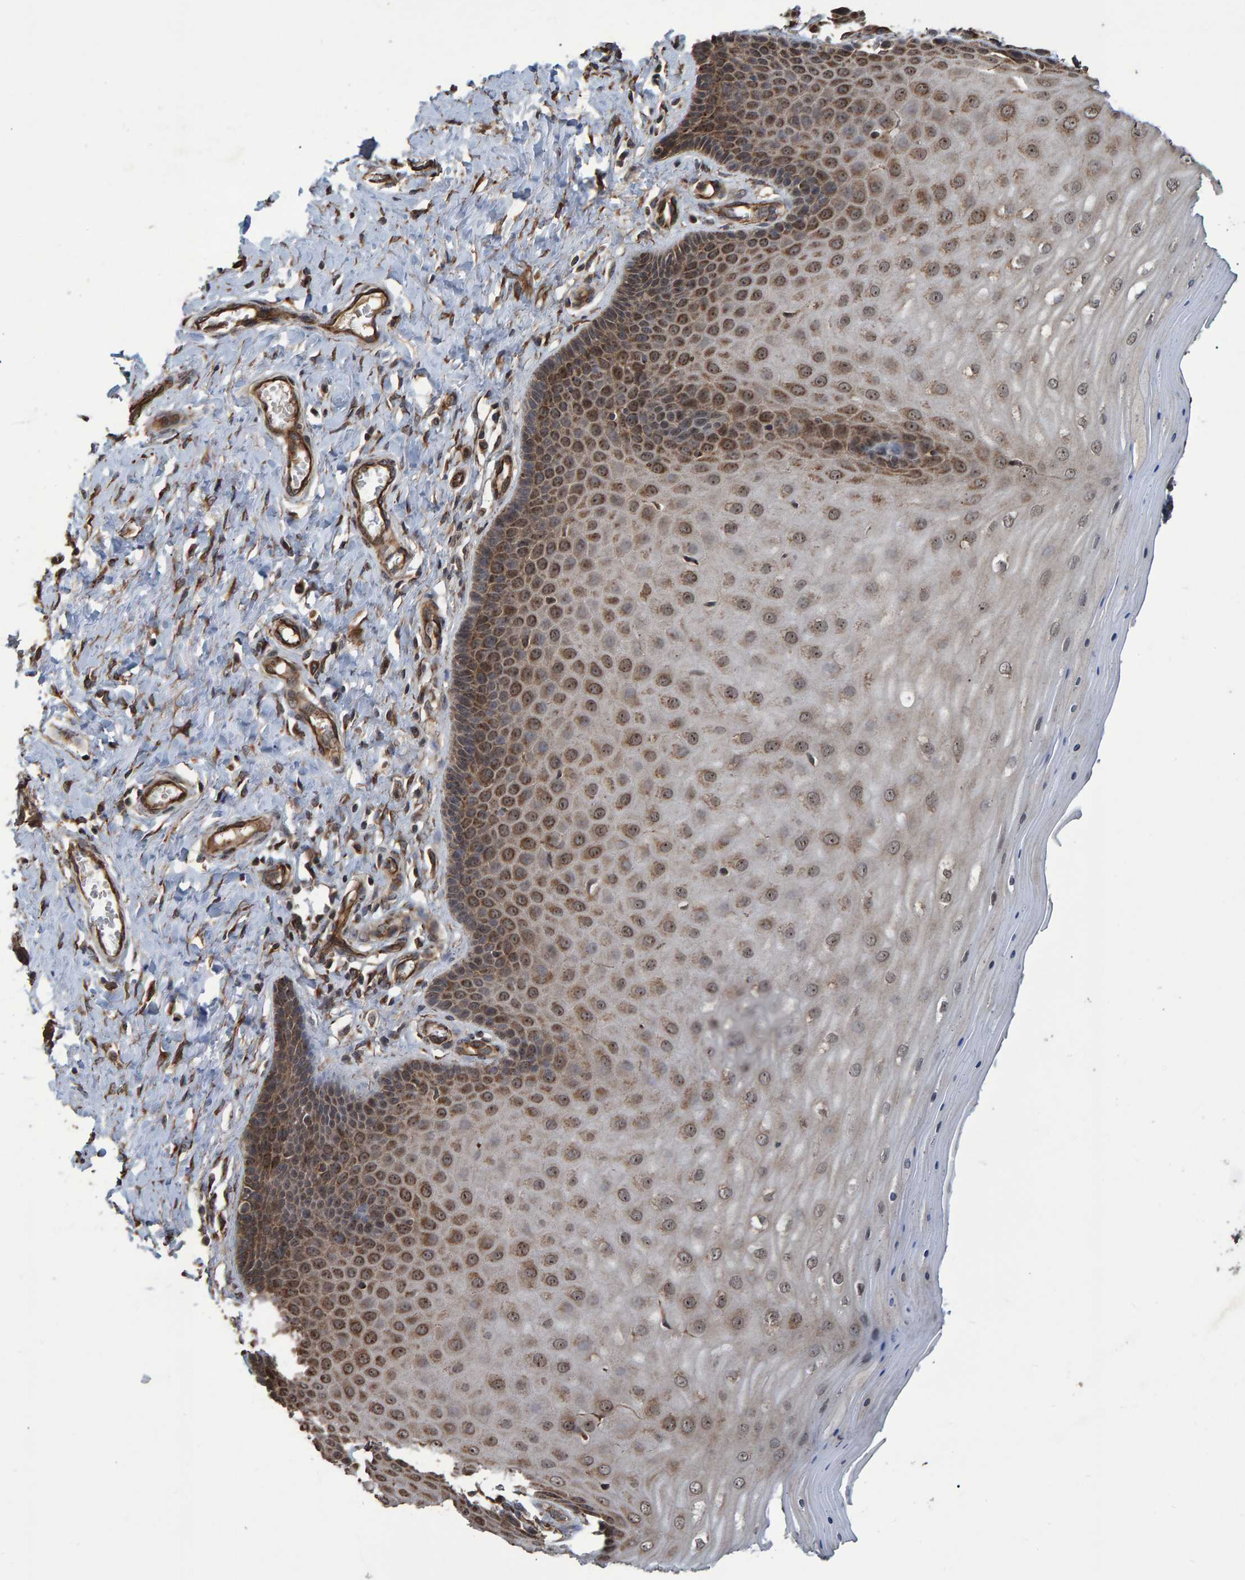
{"staining": {"intensity": "strong", "quantity": ">75%", "location": "cytoplasmic/membranous,nuclear"}, "tissue": "cervix", "cell_type": "Glandular cells", "image_type": "normal", "snomed": [{"axis": "morphology", "description": "Normal tissue, NOS"}, {"axis": "topography", "description": "Cervix"}], "caption": "Immunohistochemistry (IHC) of unremarkable cervix shows high levels of strong cytoplasmic/membranous,nuclear staining in about >75% of glandular cells.", "gene": "TRIM68", "patient": {"sex": "female", "age": 55}}